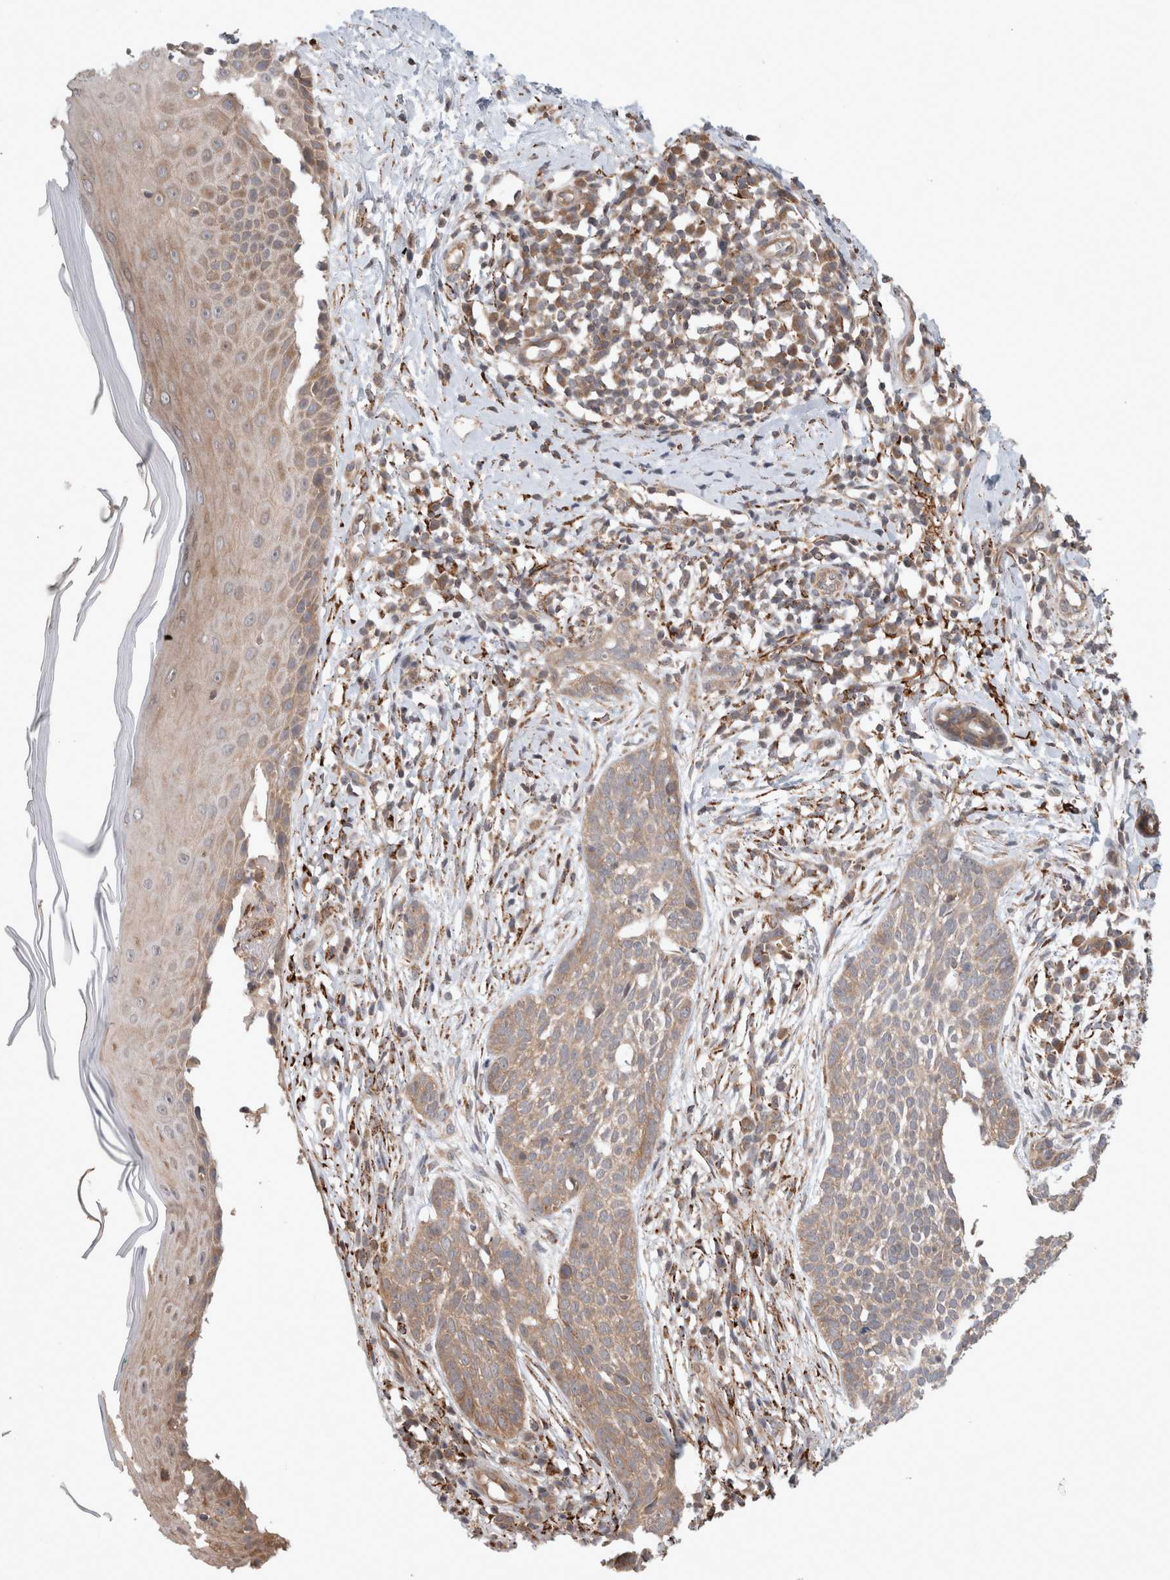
{"staining": {"intensity": "weak", "quantity": ">75%", "location": "cytoplasmic/membranous"}, "tissue": "skin cancer", "cell_type": "Tumor cells", "image_type": "cancer", "snomed": [{"axis": "morphology", "description": "Normal tissue, NOS"}, {"axis": "morphology", "description": "Basal cell carcinoma"}, {"axis": "topography", "description": "Skin"}], "caption": "A micrograph of skin cancer stained for a protein demonstrates weak cytoplasmic/membranous brown staining in tumor cells. (Brightfield microscopy of DAB IHC at high magnification).", "gene": "HROB", "patient": {"sex": "male", "age": 67}}